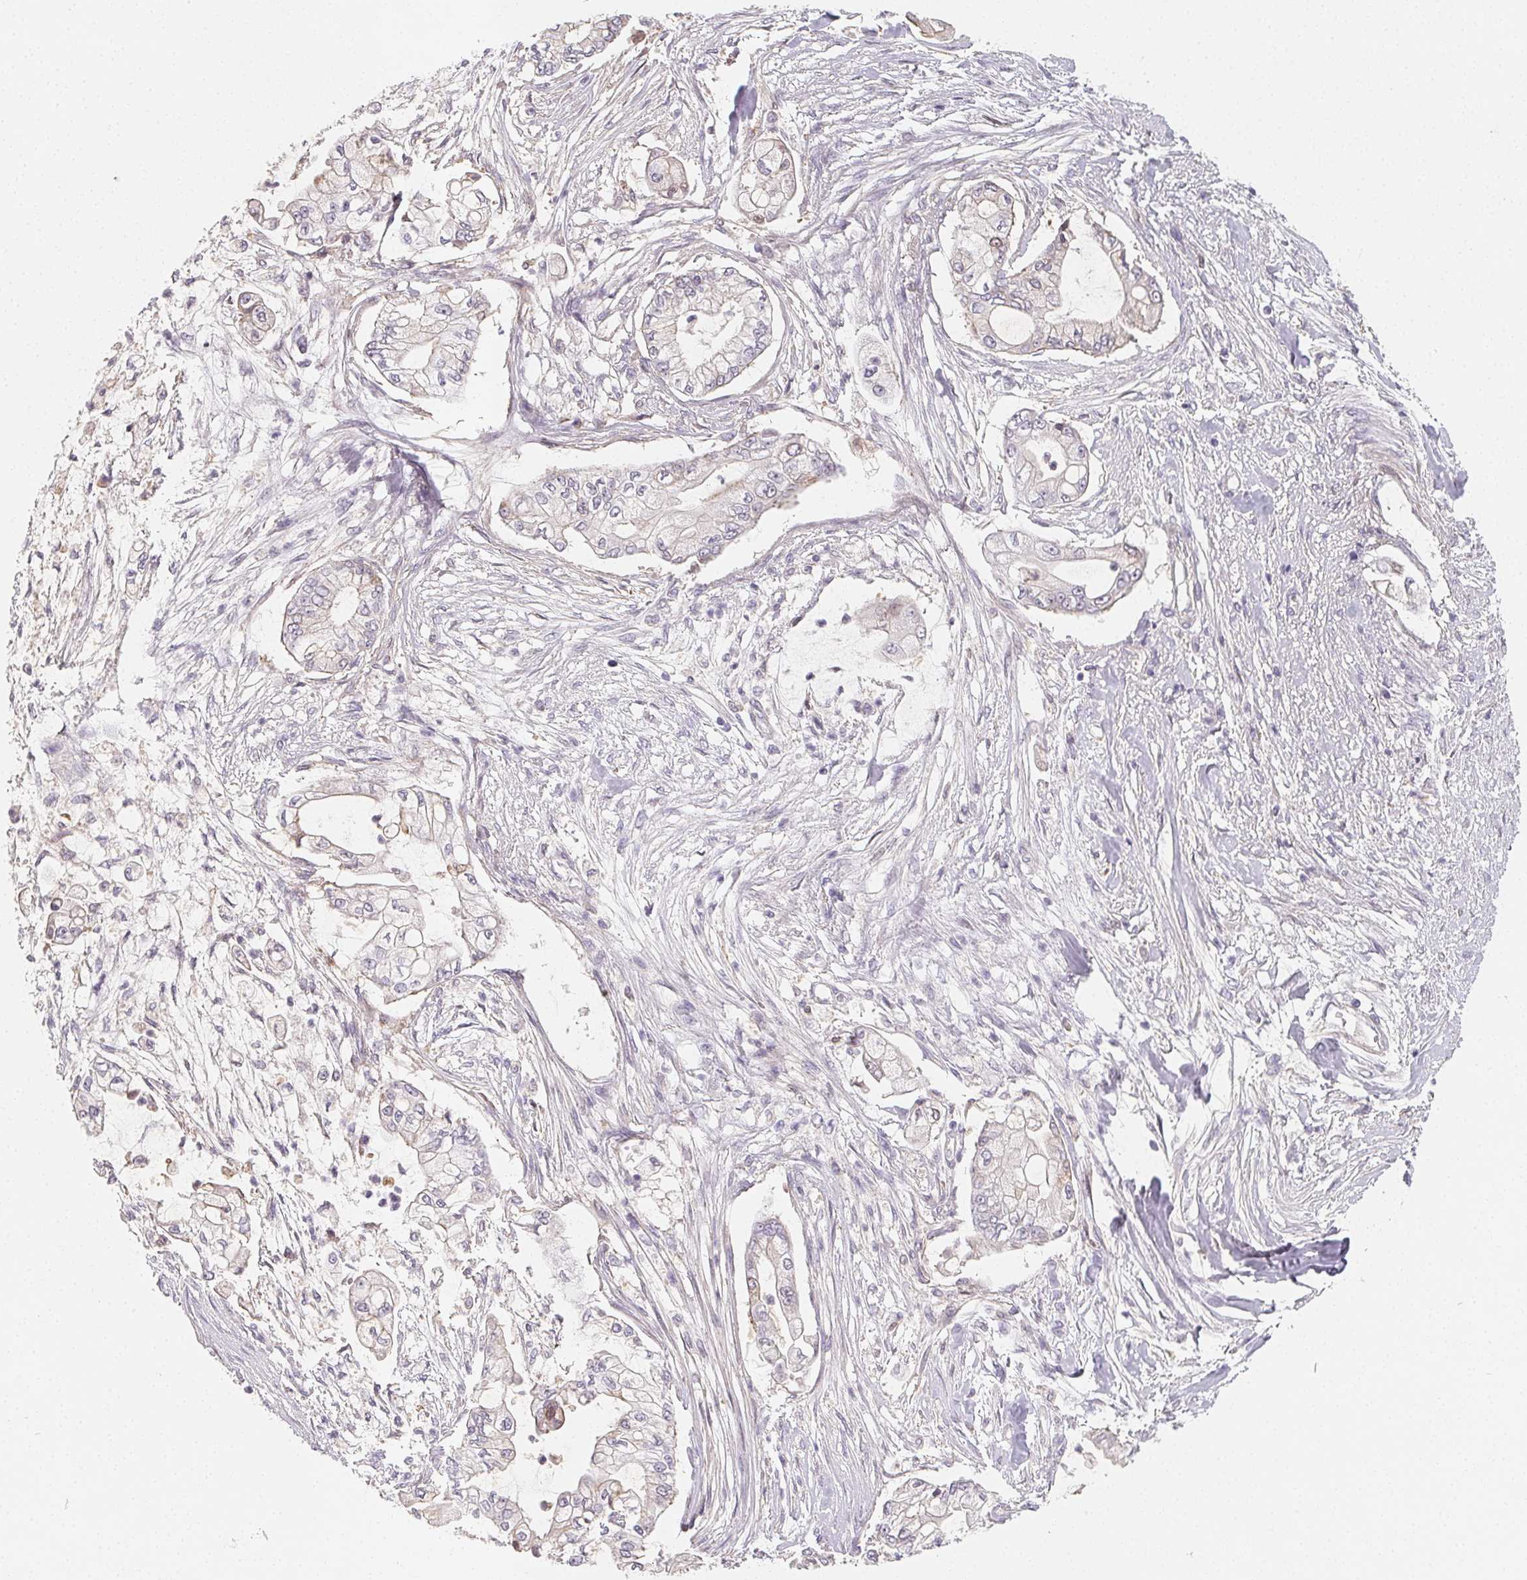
{"staining": {"intensity": "negative", "quantity": "none", "location": "none"}, "tissue": "pancreatic cancer", "cell_type": "Tumor cells", "image_type": "cancer", "snomed": [{"axis": "morphology", "description": "Adenocarcinoma, NOS"}, {"axis": "topography", "description": "Pancreas"}], "caption": "DAB immunohistochemical staining of human pancreatic cancer (adenocarcinoma) reveals no significant expression in tumor cells.", "gene": "LRRC23", "patient": {"sex": "female", "age": 69}}